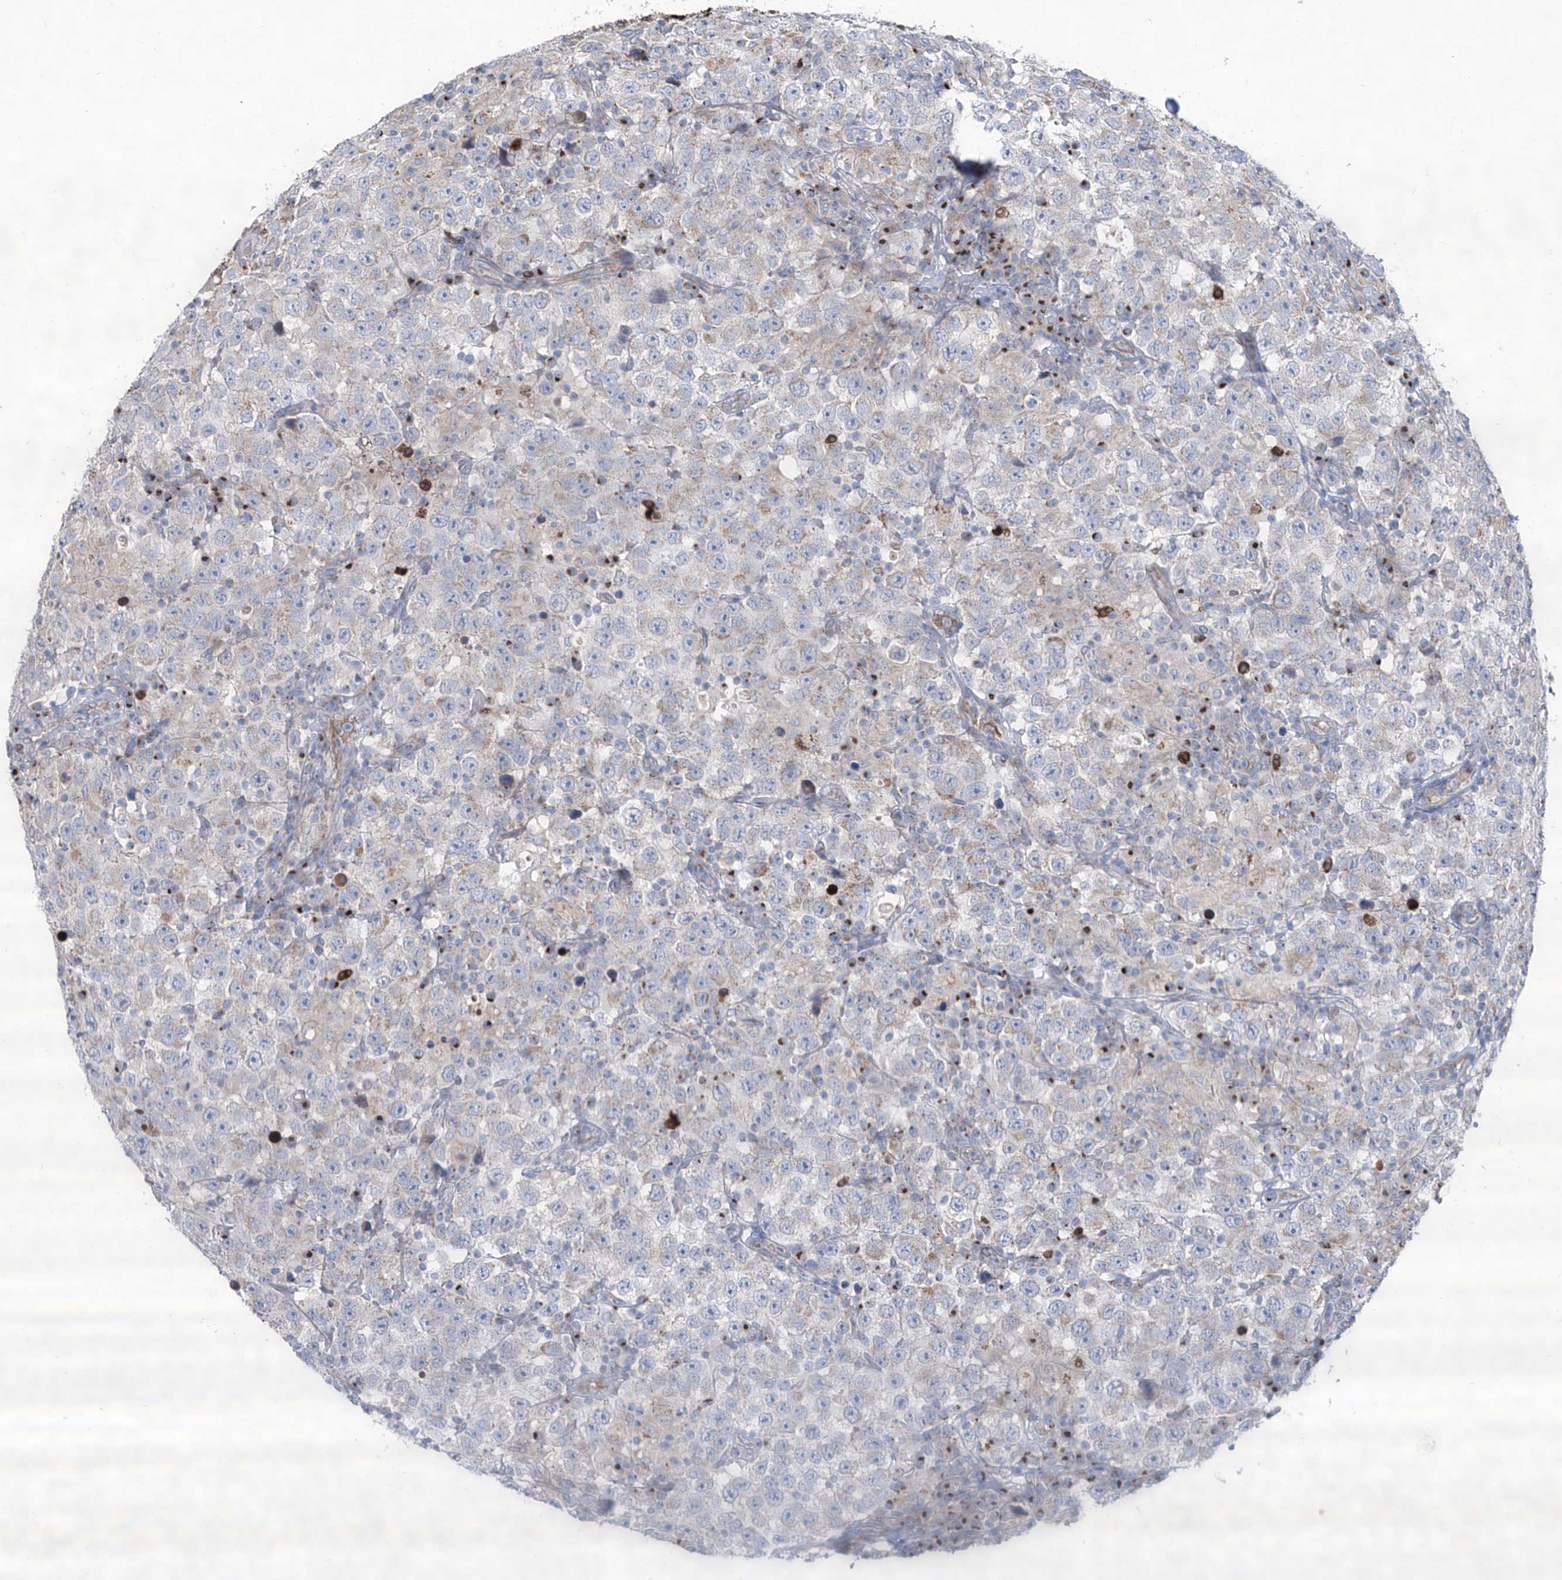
{"staining": {"intensity": "negative", "quantity": "none", "location": "none"}, "tissue": "testis cancer", "cell_type": "Tumor cells", "image_type": "cancer", "snomed": [{"axis": "morphology", "description": "Seminoma, NOS"}, {"axis": "topography", "description": "Testis"}], "caption": "A high-resolution photomicrograph shows IHC staining of seminoma (testis), which displays no significant positivity in tumor cells.", "gene": "CDH5", "patient": {"sex": "male", "age": 41}}